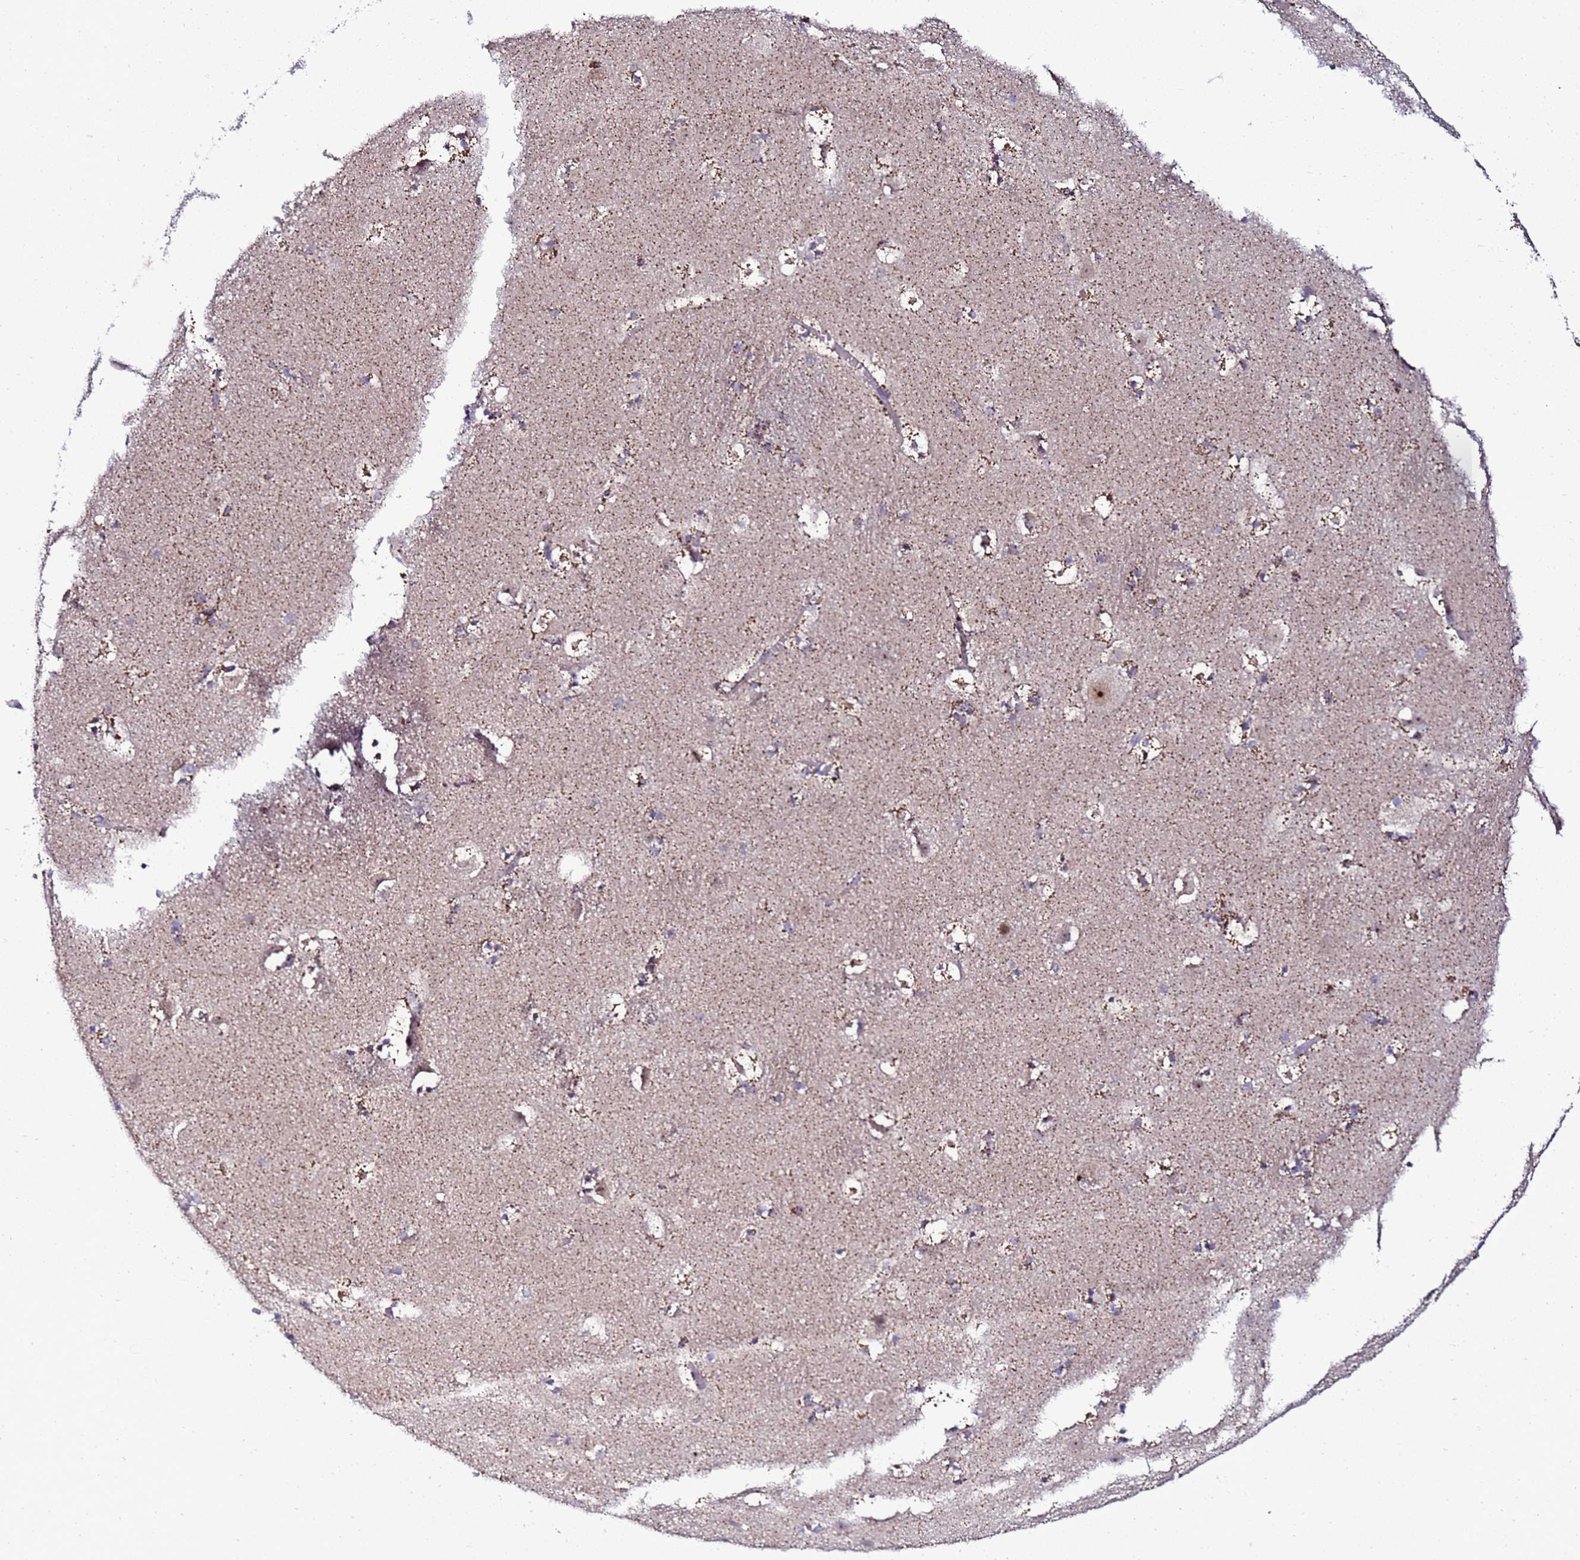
{"staining": {"intensity": "negative", "quantity": "none", "location": "none"}, "tissue": "caudate", "cell_type": "Glial cells", "image_type": "normal", "snomed": [{"axis": "morphology", "description": "Normal tissue, NOS"}, {"axis": "topography", "description": "Lateral ventricle wall"}], "caption": "The histopathology image displays no significant positivity in glial cells of caudate. (IHC, brightfield microscopy, high magnification).", "gene": "C19orf47", "patient": {"sex": "male", "age": 45}}